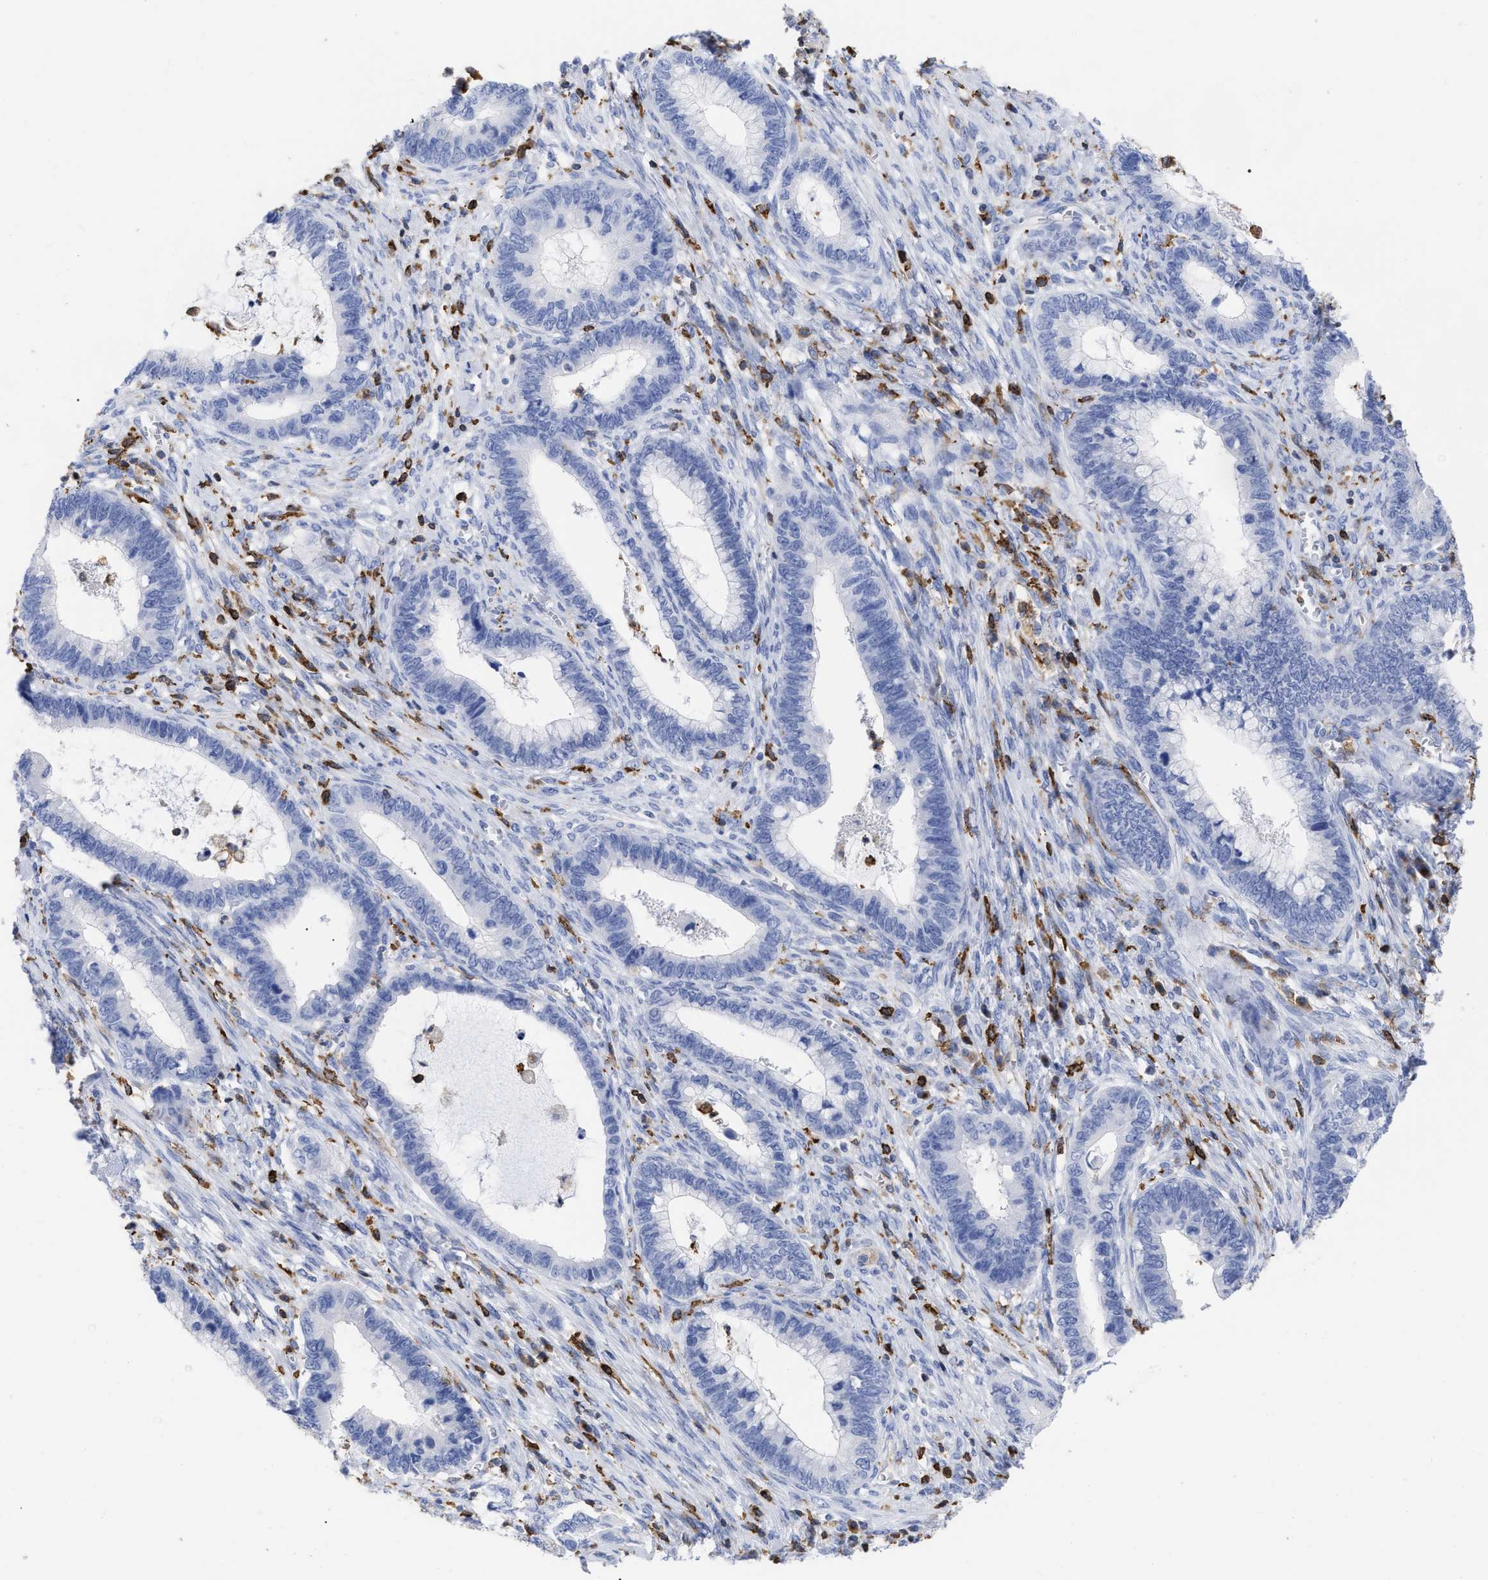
{"staining": {"intensity": "negative", "quantity": "none", "location": "none"}, "tissue": "cervical cancer", "cell_type": "Tumor cells", "image_type": "cancer", "snomed": [{"axis": "morphology", "description": "Adenocarcinoma, NOS"}, {"axis": "topography", "description": "Cervix"}], "caption": "The IHC micrograph has no significant staining in tumor cells of adenocarcinoma (cervical) tissue.", "gene": "HCLS1", "patient": {"sex": "female", "age": 44}}